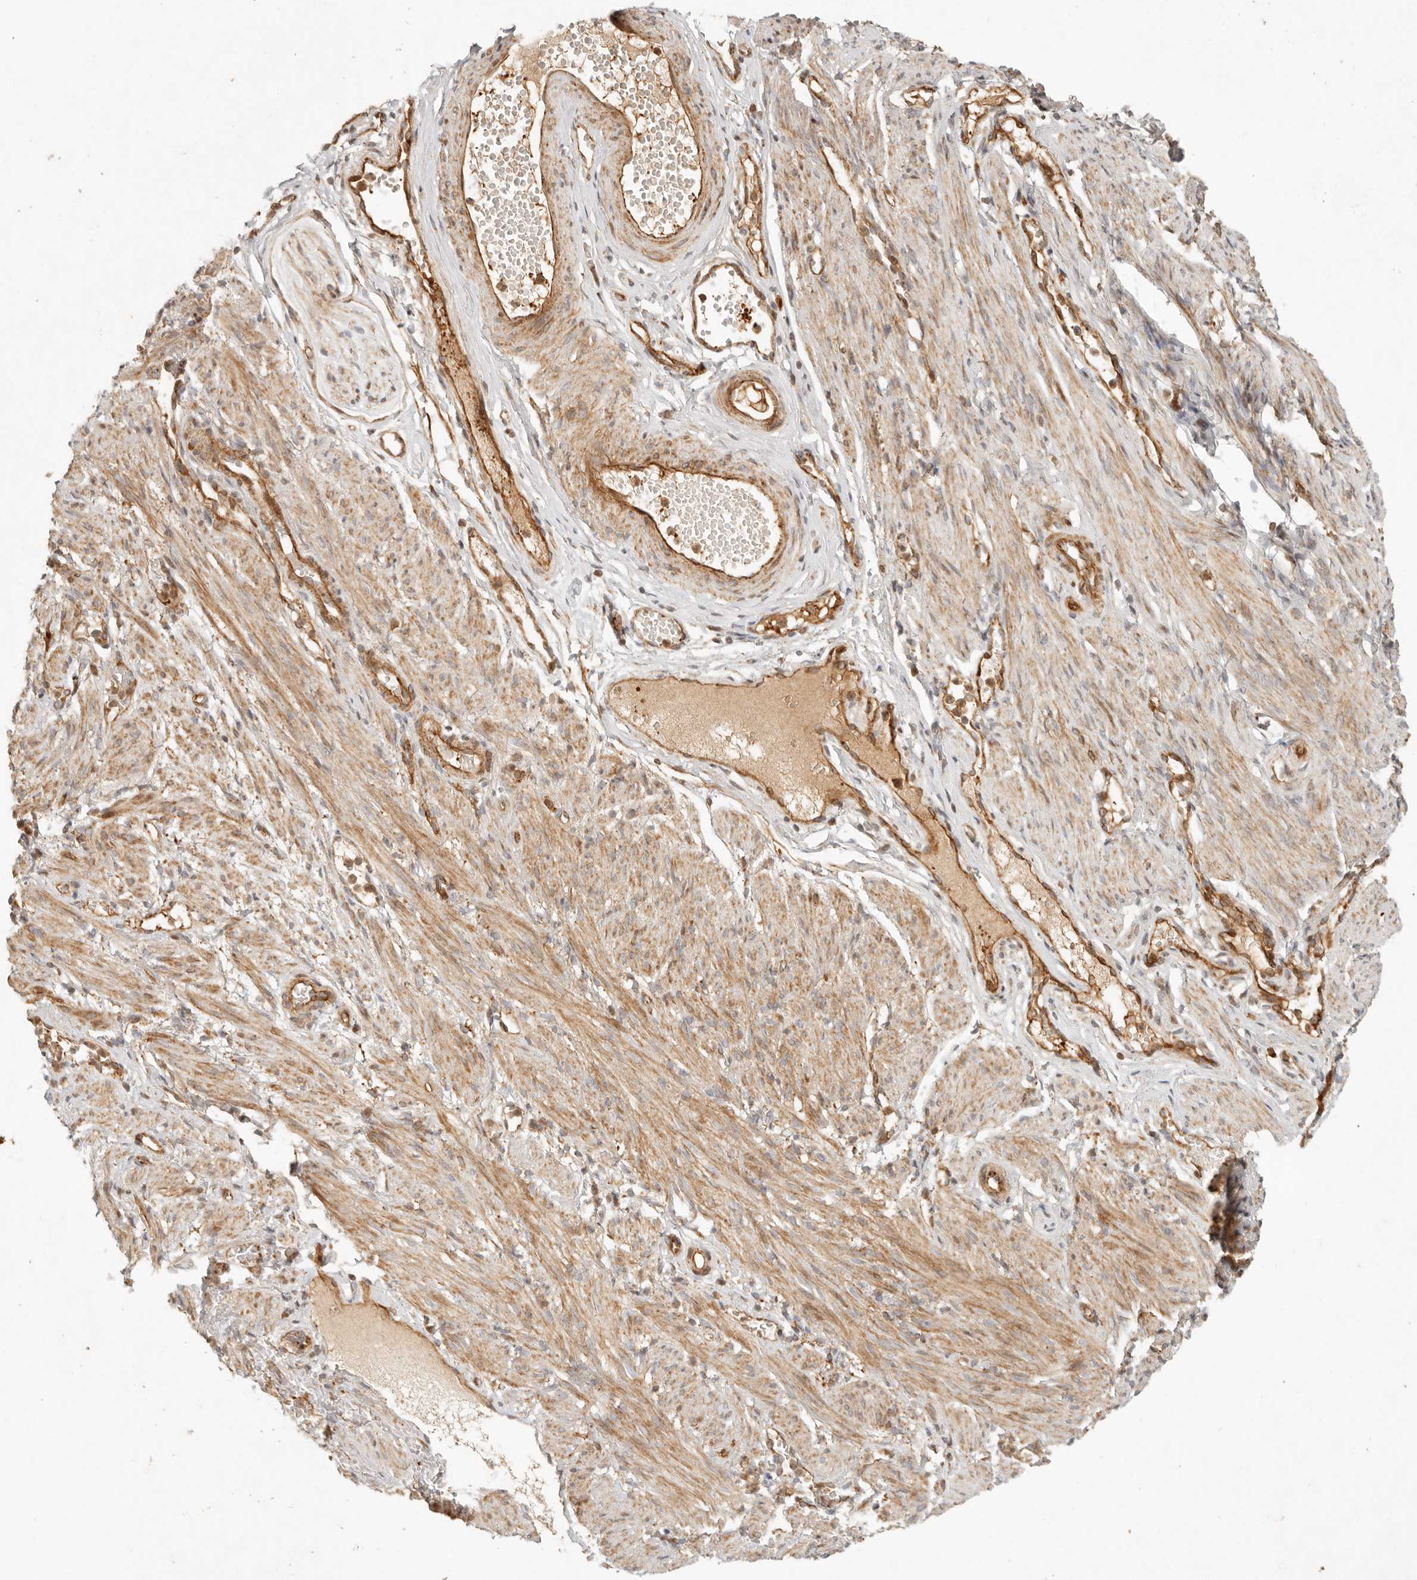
{"staining": {"intensity": "weak", "quantity": "25%-75%", "location": "cytoplasmic/membranous"}, "tissue": "adipose tissue", "cell_type": "Adipocytes", "image_type": "normal", "snomed": [{"axis": "morphology", "description": "Normal tissue, NOS"}, {"axis": "topography", "description": "Smooth muscle"}, {"axis": "topography", "description": "Peripheral nerve tissue"}], "caption": "About 25%-75% of adipocytes in normal adipose tissue display weak cytoplasmic/membranous protein staining as visualized by brown immunohistochemical staining.", "gene": "KLHL38", "patient": {"sex": "female", "age": 39}}